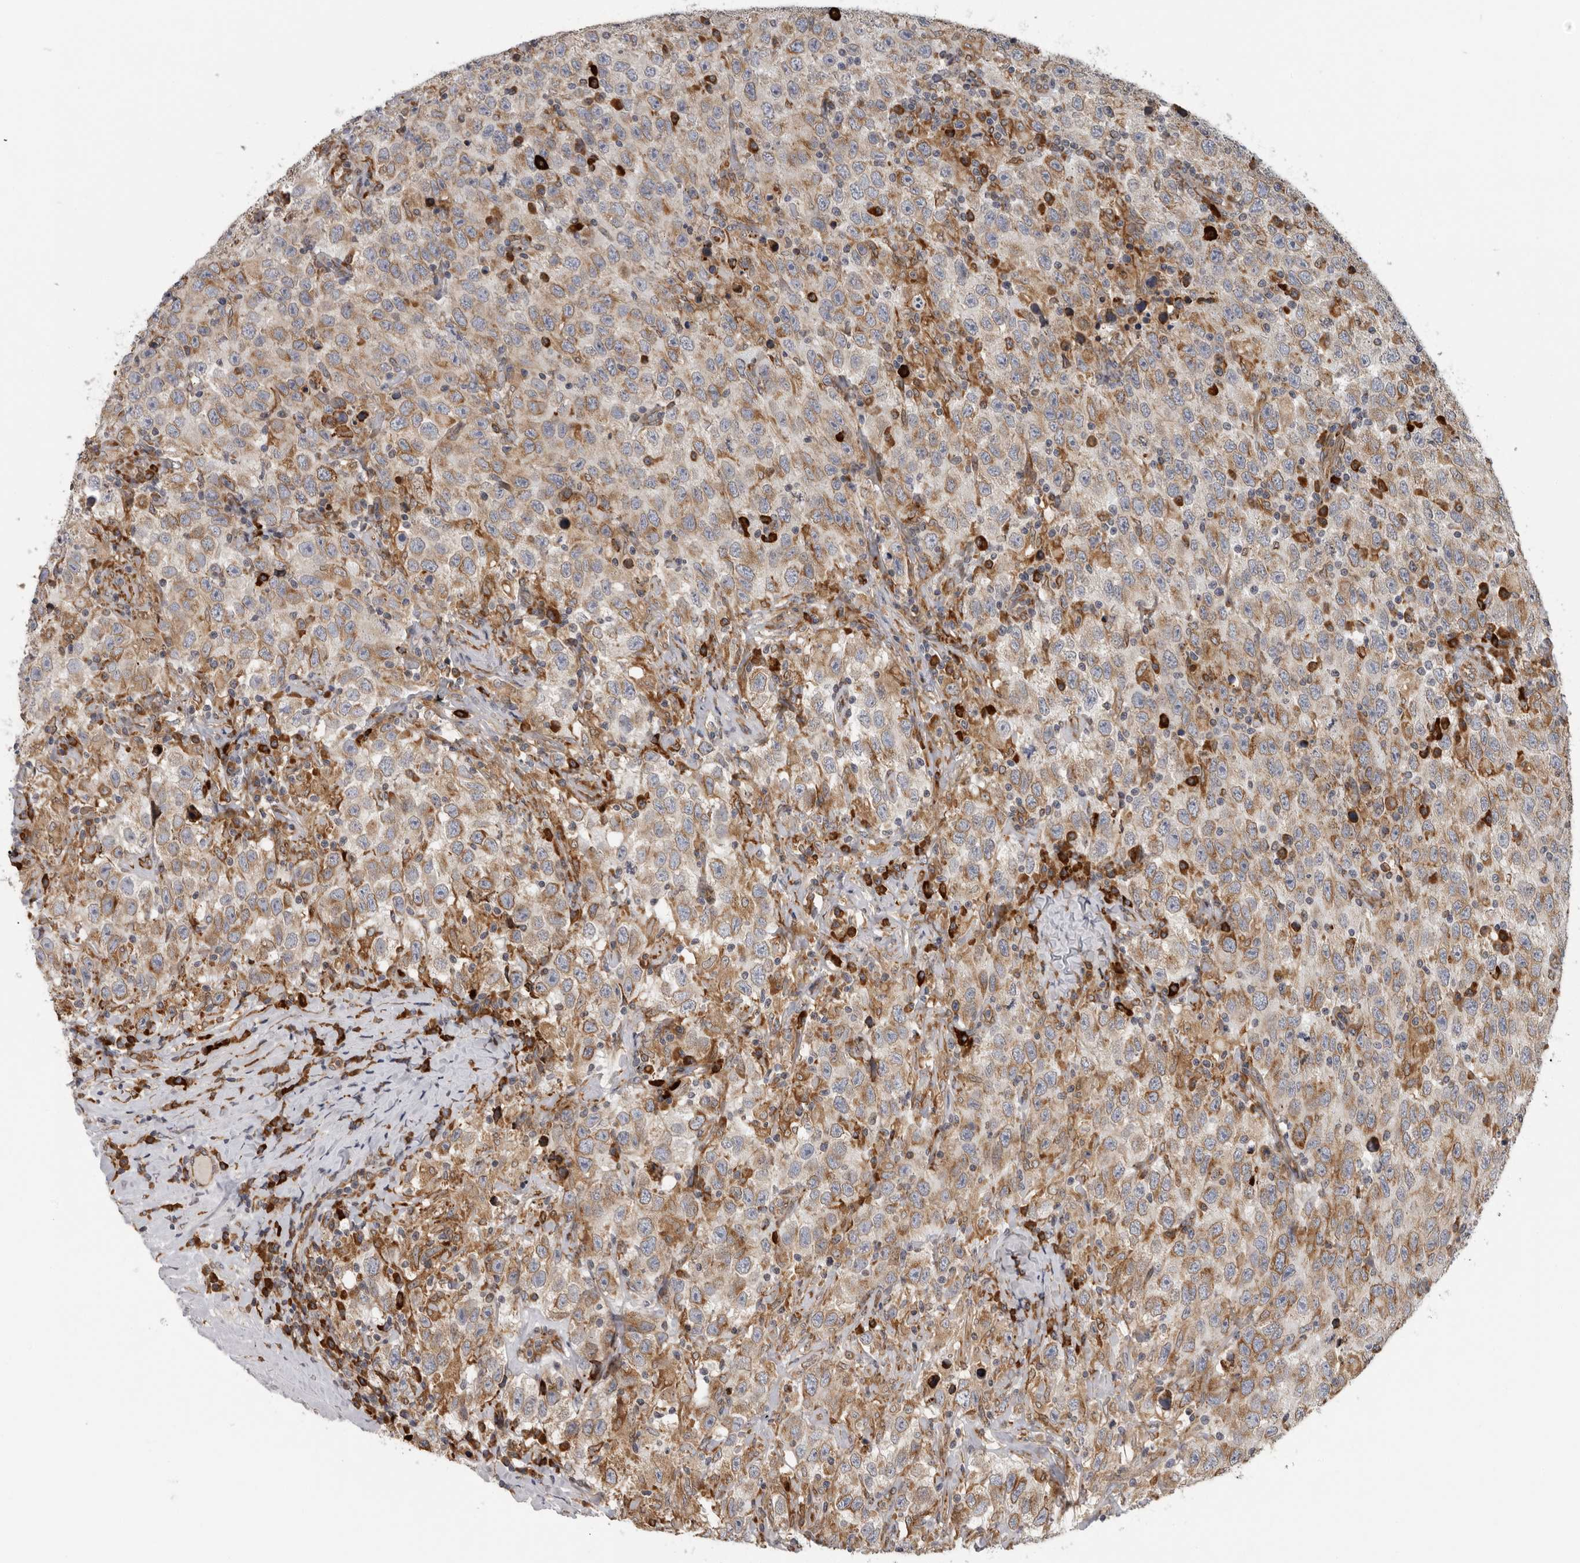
{"staining": {"intensity": "moderate", "quantity": ">75%", "location": "cytoplasmic/membranous"}, "tissue": "testis cancer", "cell_type": "Tumor cells", "image_type": "cancer", "snomed": [{"axis": "morphology", "description": "Seminoma, NOS"}, {"axis": "topography", "description": "Testis"}], "caption": "Protein expression analysis of human testis cancer reveals moderate cytoplasmic/membranous staining in approximately >75% of tumor cells.", "gene": "ALPK2", "patient": {"sex": "male", "age": 41}}